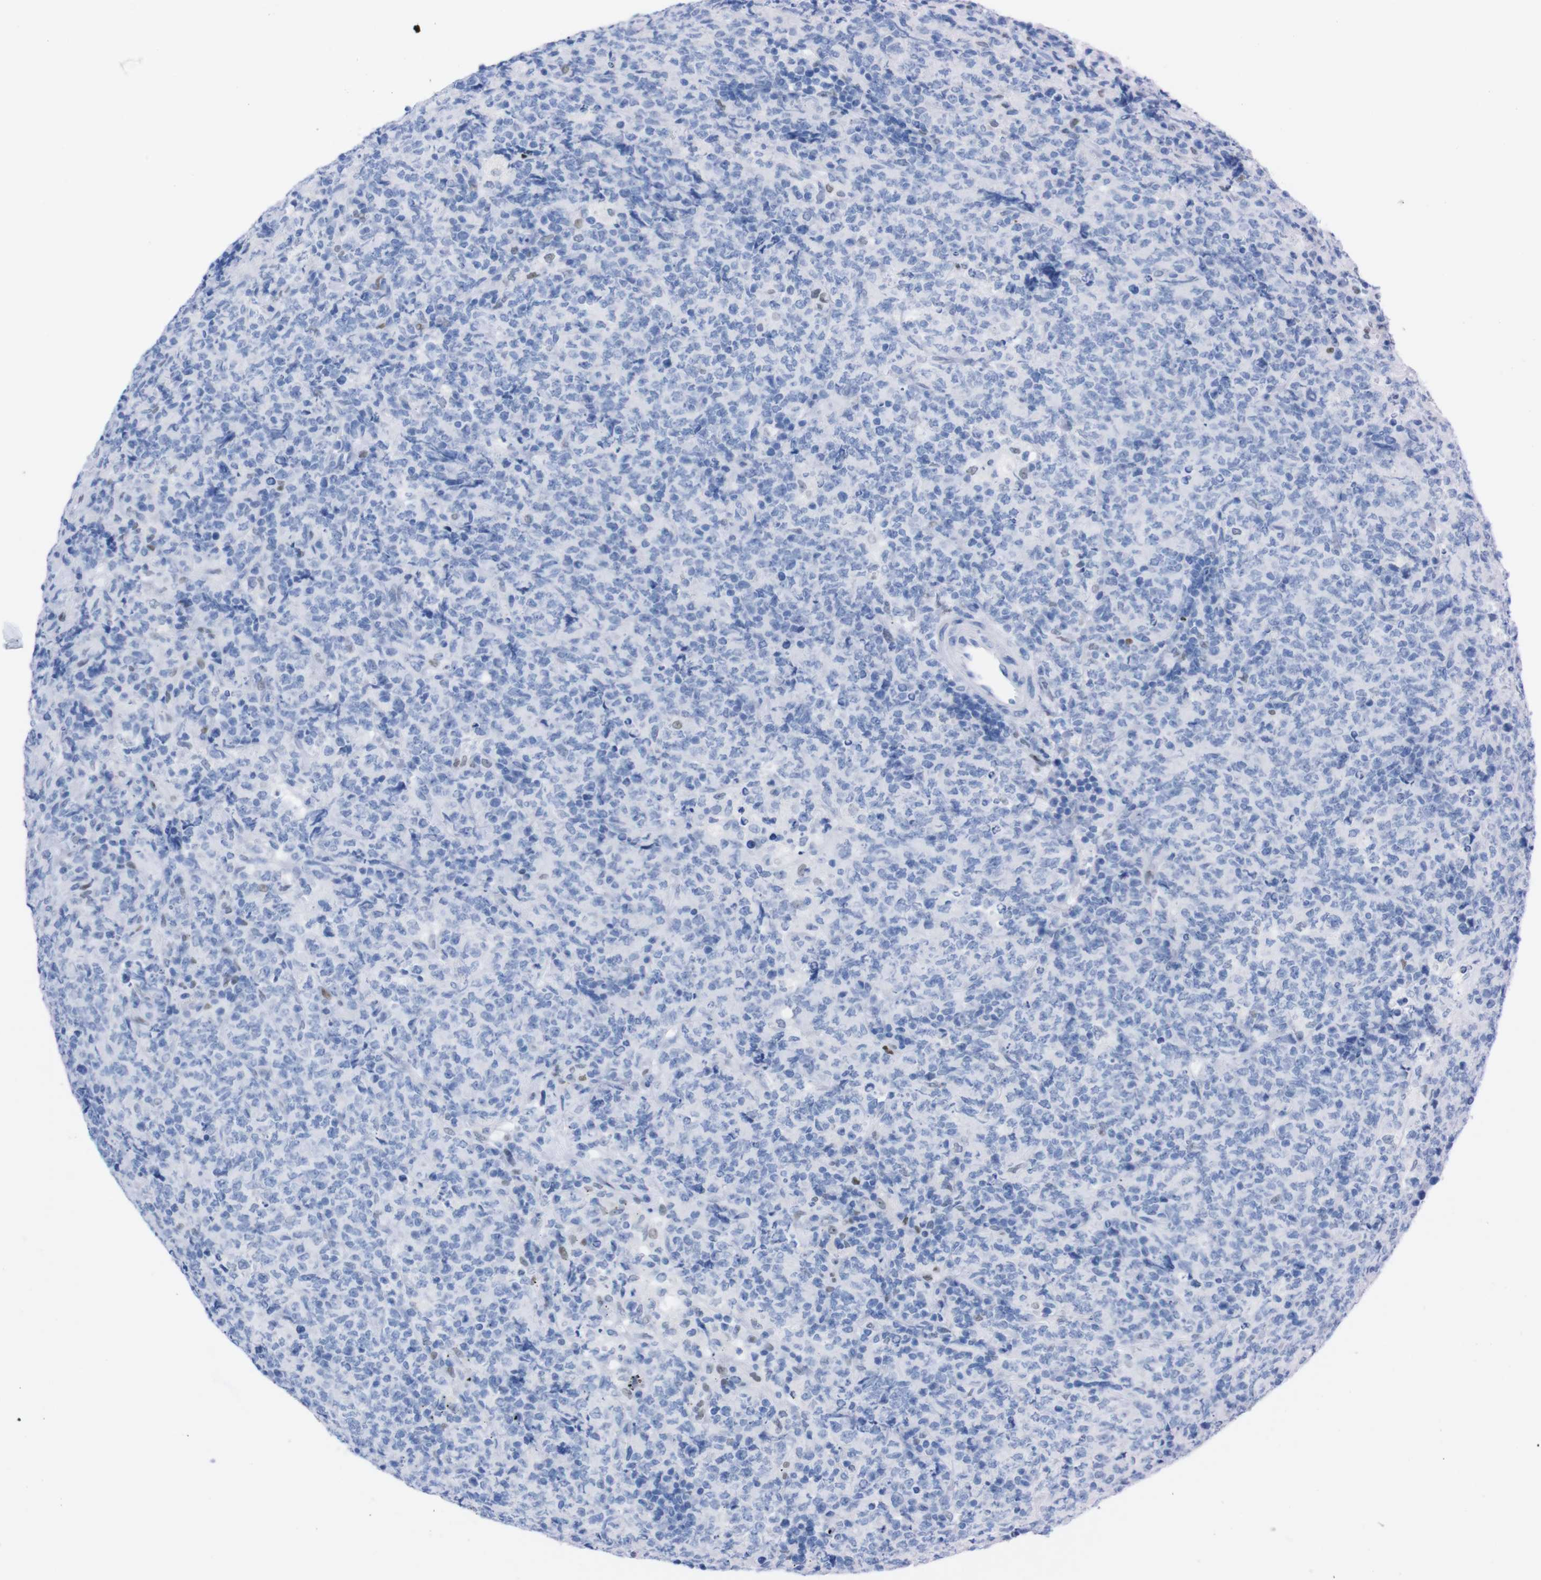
{"staining": {"intensity": "negative", "quantity": "none", "location": "none"}, "tissue": "lymphoma", "cell_type": "Tumor cells", "image_type": "cancer", "snomed": [{"axis": "morphology", "description": "Malignant lymphoma, non-Hodgkin's type, High grade"}, {"axis": "topography", "description": "Tonsil"}], "caption": "This is a photomicrograph of immunohistochemistry staining of high-grade malignant lymphoma, non-Hodgkin's type, which shows no expression in tumor cells. (Stains: DAB immunohistochemistry with hematoxylin counter stain, Microscopy: brightfield microscopy at high magnification).", "gene": "P2RY12", "patient": {"sex": "female", "age": 36}}